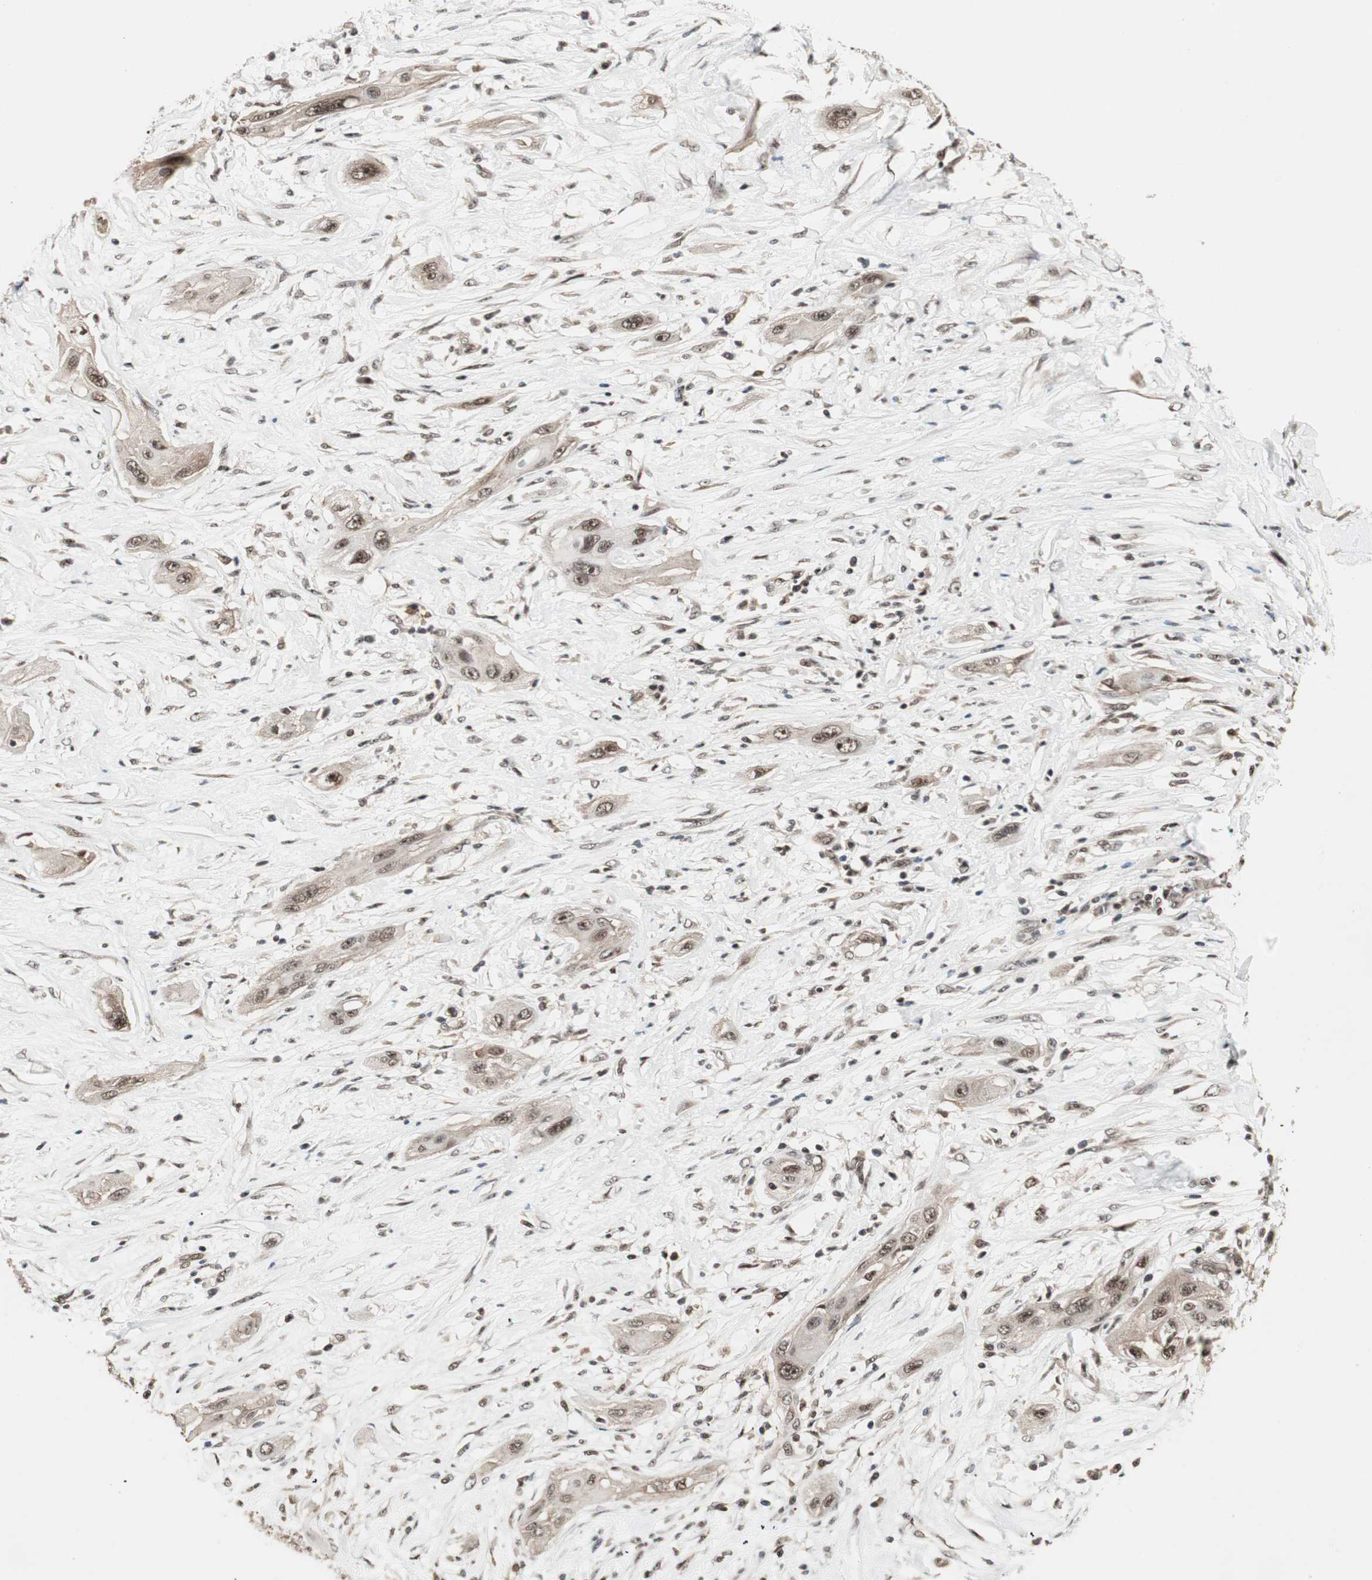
{"staining": {"intensity": "moderate", "quantity": ">75%", "location": "nuclear"}, "tissue": "lung cancer", "cell_type": "Tumor cells", "image_type": "cancer", "snomed": [{"axis": "morphology", "description": "Squamous cell carcinoma, NOS"}, {"axis": "topography", "description": "Lung"}], "caption": "DAB immunohistochemical staining of lung cancer exhibits moderate nuclear protein positivity in about >75% of tumor cells. (Stains: DAB in brown, nuclei in blue, Microscopy: brightfield microscopy at high magnification).", "gene": "CSNK2B", "patient": {"sex": "female", "age": 47}}